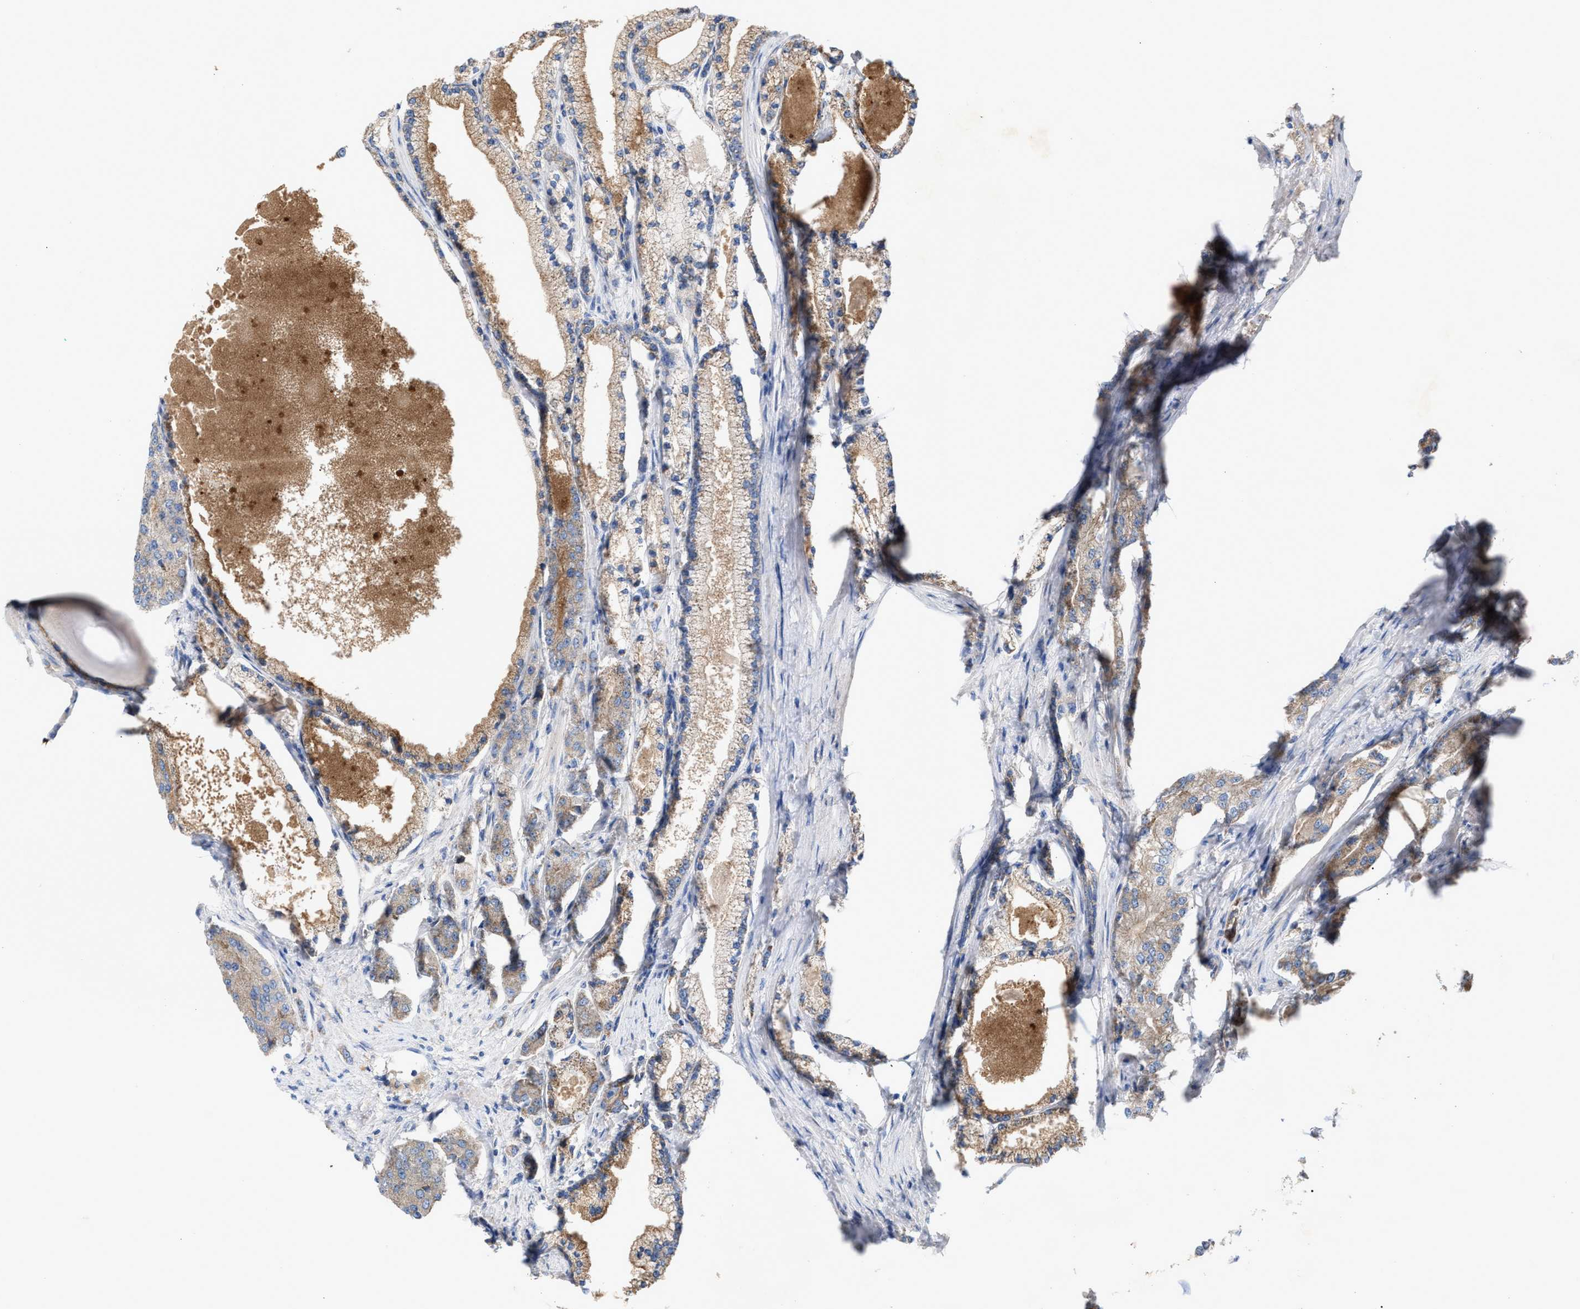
{"staining": {"intensity": "weak", "quantity": ">75%", "location": "cytoplasmic/membranous"}, "tissue": "prostate cancer", "cell_type": "Tumor cells", "image_type": "cancer", "snomed": [{"axis": "morphology", "description": "Adenocarcinoma, High grade"}, {"axis": "topography", "description": "Prostate"}], "caption": "Immunohistochemical staining of high-grade adenocarcinoma (prostate) displays low levels of weak cytoplasmic/membranous protein staining in approximately >75% of tumor cells.", "gene": "OXSM", "patient": {"sex": "male", "age": 71}}